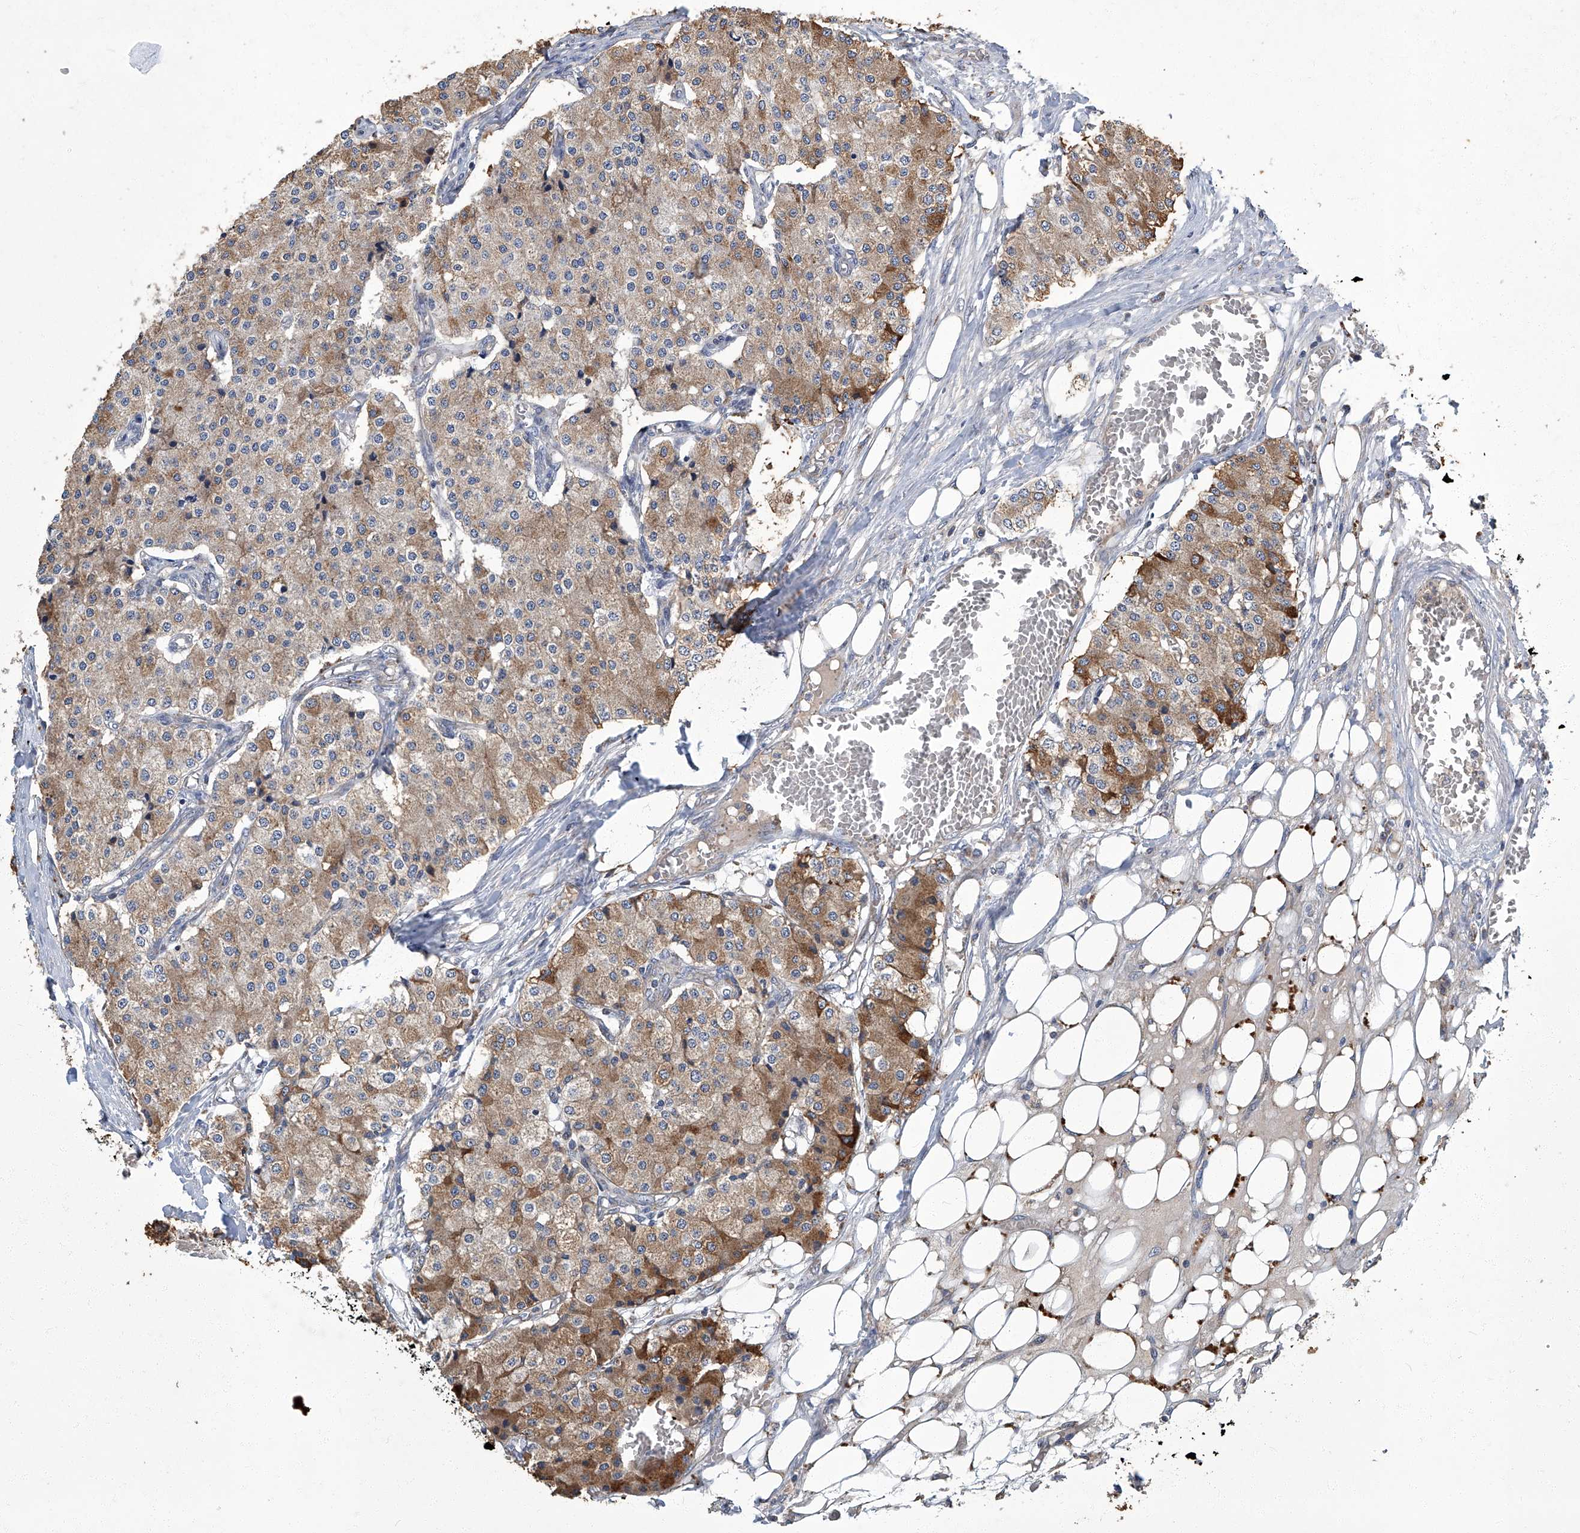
{"staining": {"intensity": "strong", "quantity": "<25%", "location": "cytoplasmic/membranous"}, "tissue": "carcinoid", "cell_type": "Tumor cells", "image_type": "cancer", "snomed": [{"axis": "morphology", "description": "Carcinoid, malignant, NOS"}, {"axis": "topography", "description": "Colon"}], "caption": "Immunohistochemistry (IHC) of carcinoid reveals medium levels of strong cytoplasmic/membranous staining in approximately <25% of tumor cells. Using DAB (brown) and hematoxylin (blue) stains, captured at high magnification using brightfield microscopy.", "gene": "TNFRSF13B", "patient": {"sex": "female", "age": 52}}